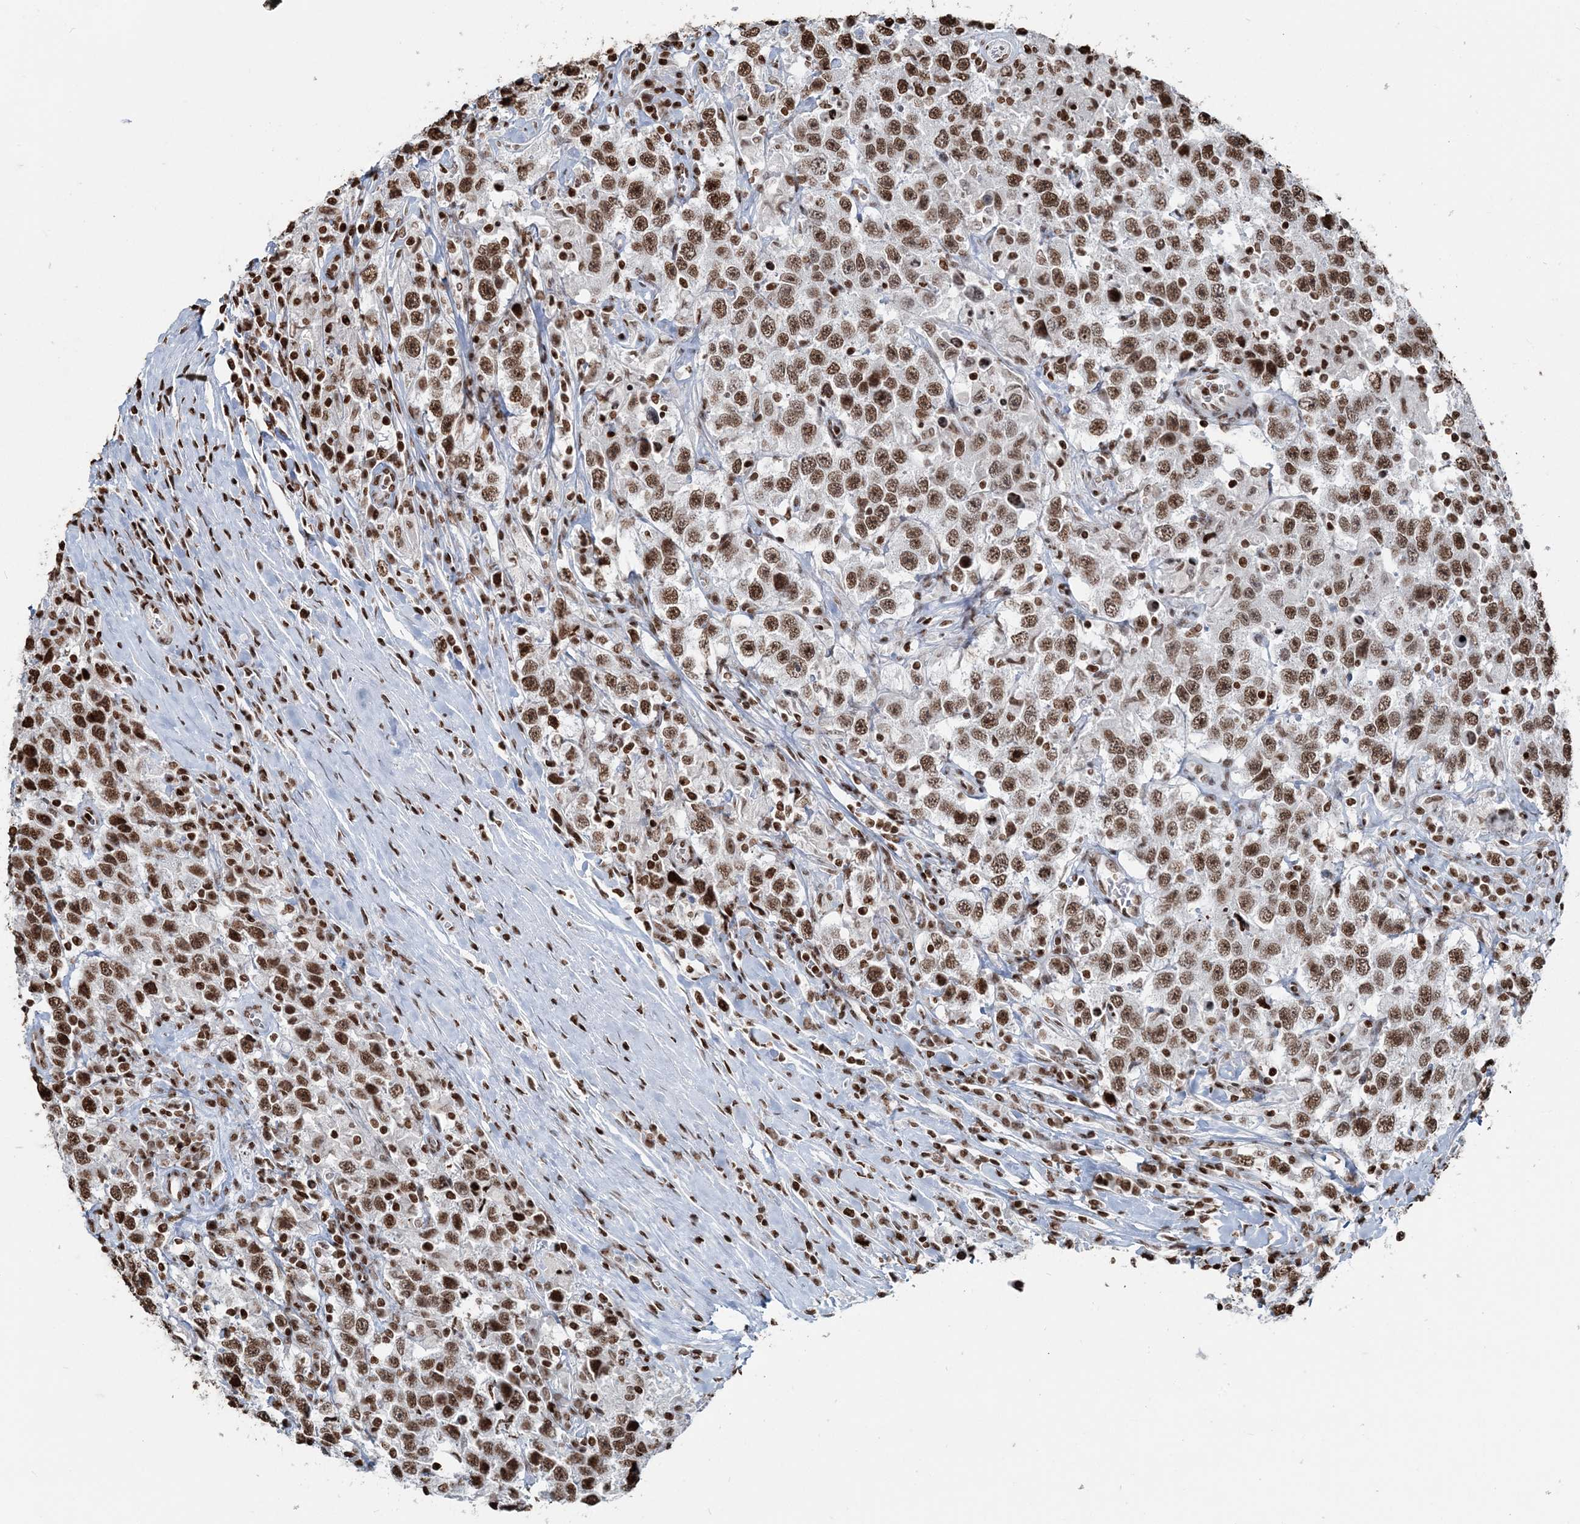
{"staining": {"intensity": "moderate", "quantity": ">75%", "location": "nuclear"}, "tissue": "testis cancer", "cell_type": "Tumor cells", "image_type": "cancer", "snomed": [{"axis": "morphology", "description": "Seminoma, NOS"}, {"axis": "topography", "description": "Testis"}], "caption": "Human testis cancer stained with a brown dye reveals moderate nuclear positive positivity in about >75% of tumor cells.", "gene": "H3-3B", "patient": {"sex": "male", "age": 41}}